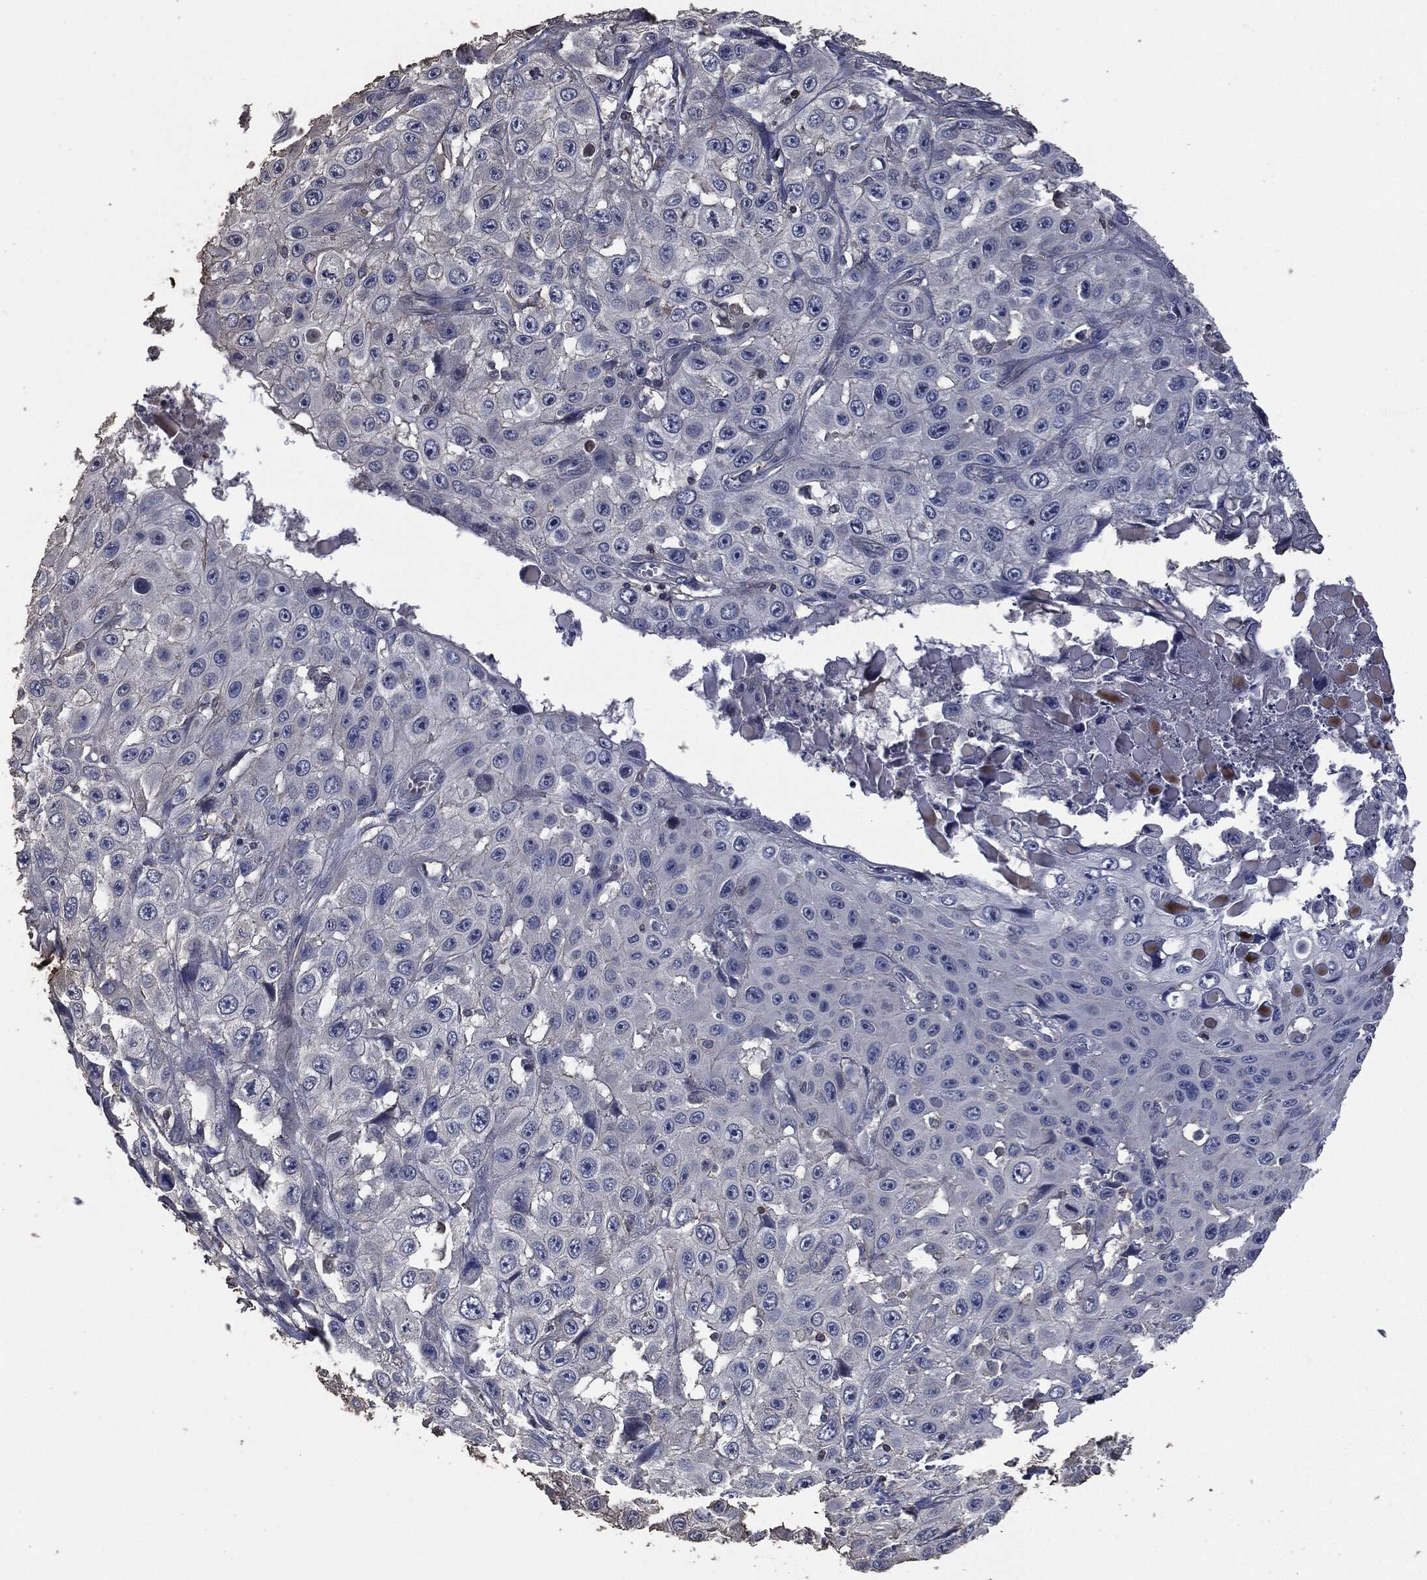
{"staining": {"intensity": "negative", "quantity": "none", "location": "none"}, "tissue": "skin cancer", "cell_type": "Tumor cells", "image_type": "cancer", "snomed": [{"axis": "morphology", "description": "Squamous cell carcinoma, NOS"}, {"axis": "topography", "description": "Skin"}], "caption": "Tumor cells are negative for protein expression in human skin squamous cell carcinoma.", "gene": "MSLN", "patient": {"sex": "male", "age": 82}}